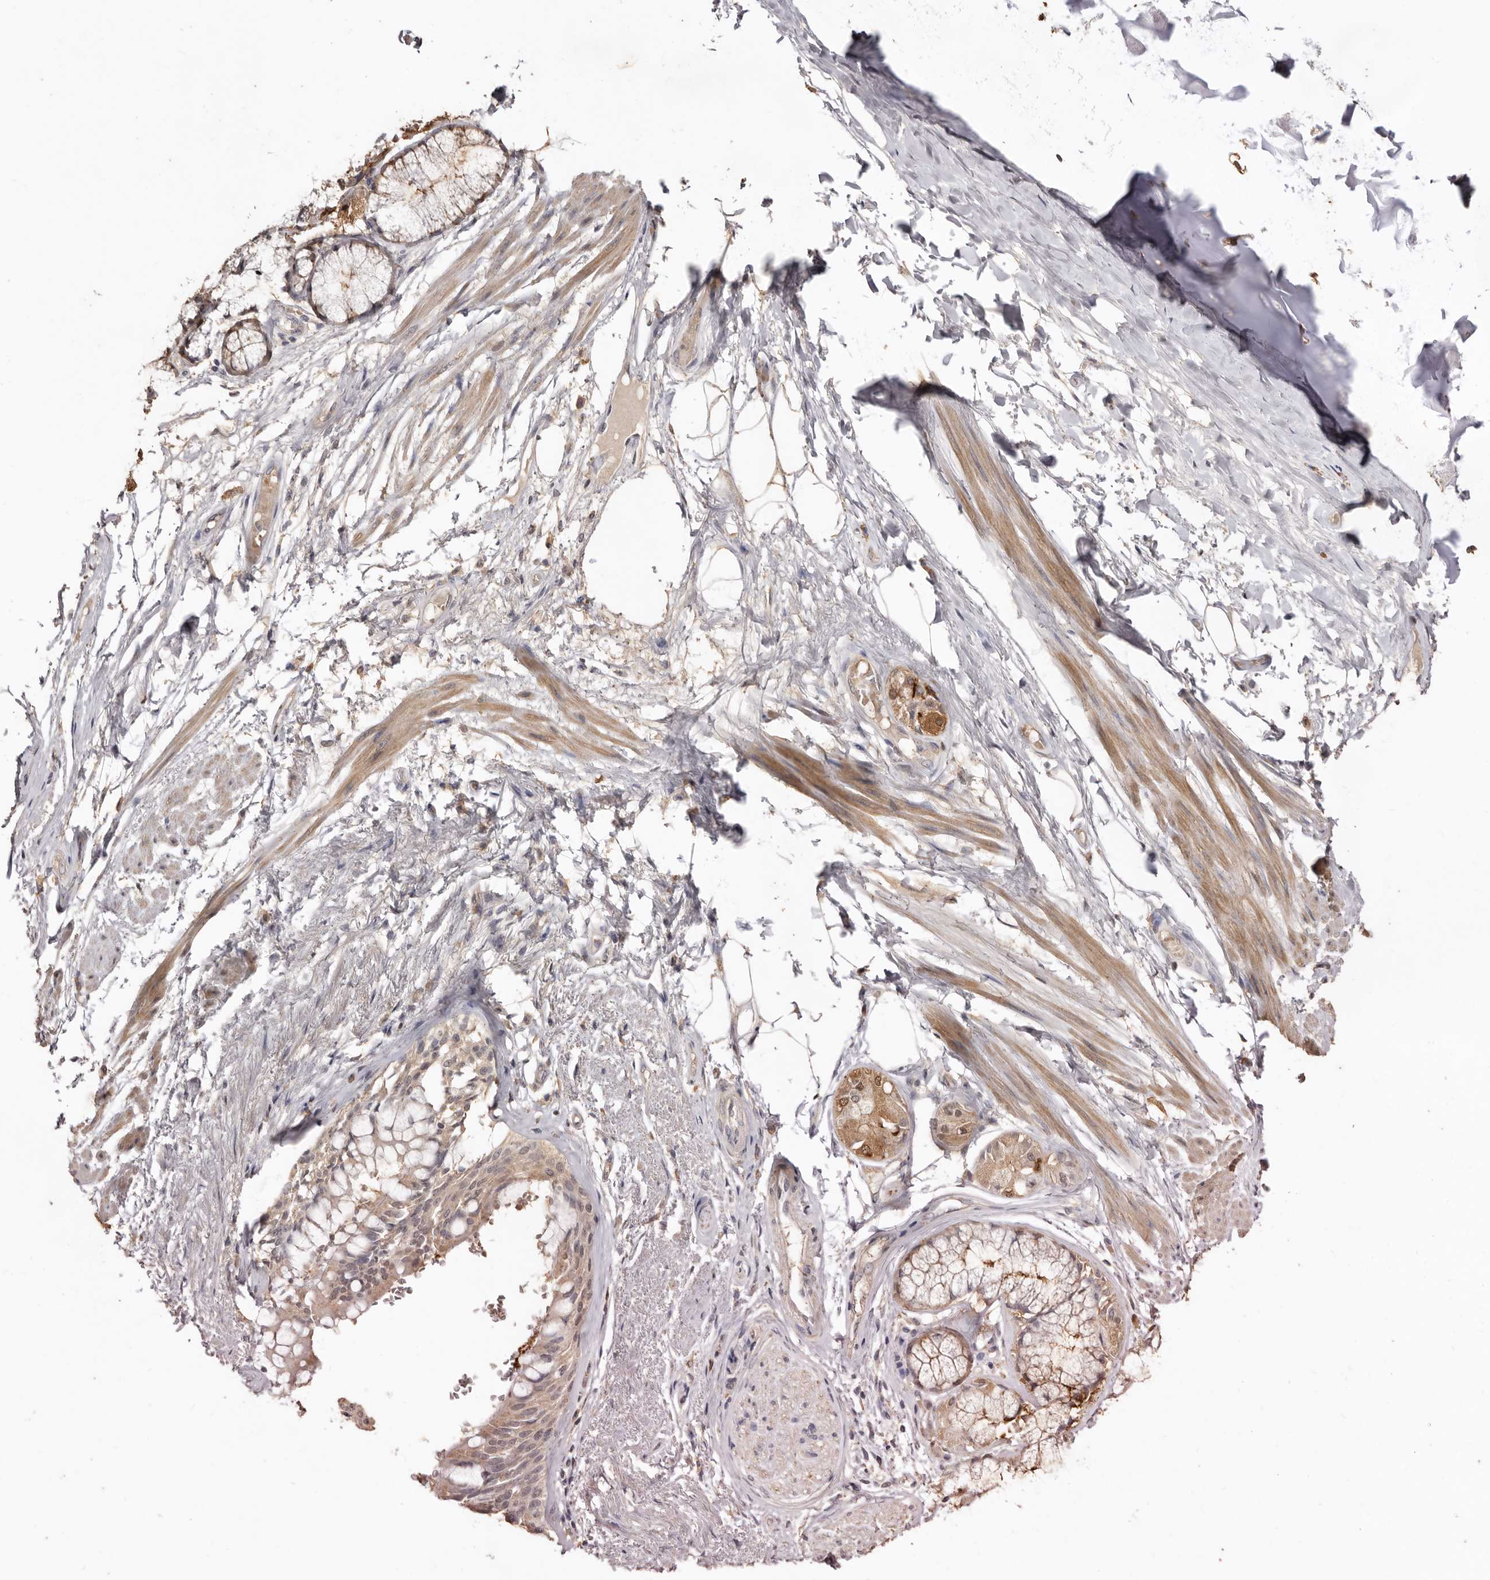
{"staining": {"intensity": "moderate", "quantity": ">75%", "location": "cytoplasmic/membranous"}, "tissue": "adipose tissue", "cell_type": "Adipocytes", "image_type": "normal", "snomed": [{"axis": "morphology", "description": "Normal tissue, NOS"}, {"axis": "topography", "description": "Bronchus"}], "caption": "Immunohistochemistry of normal human adipose tissue exhibits medium levels of moderate cytoplasmic/membranous expression in approximately >75% of adipocytes.", "gene": "INAVA", "patient": {"sex": "male", "age": 66}}